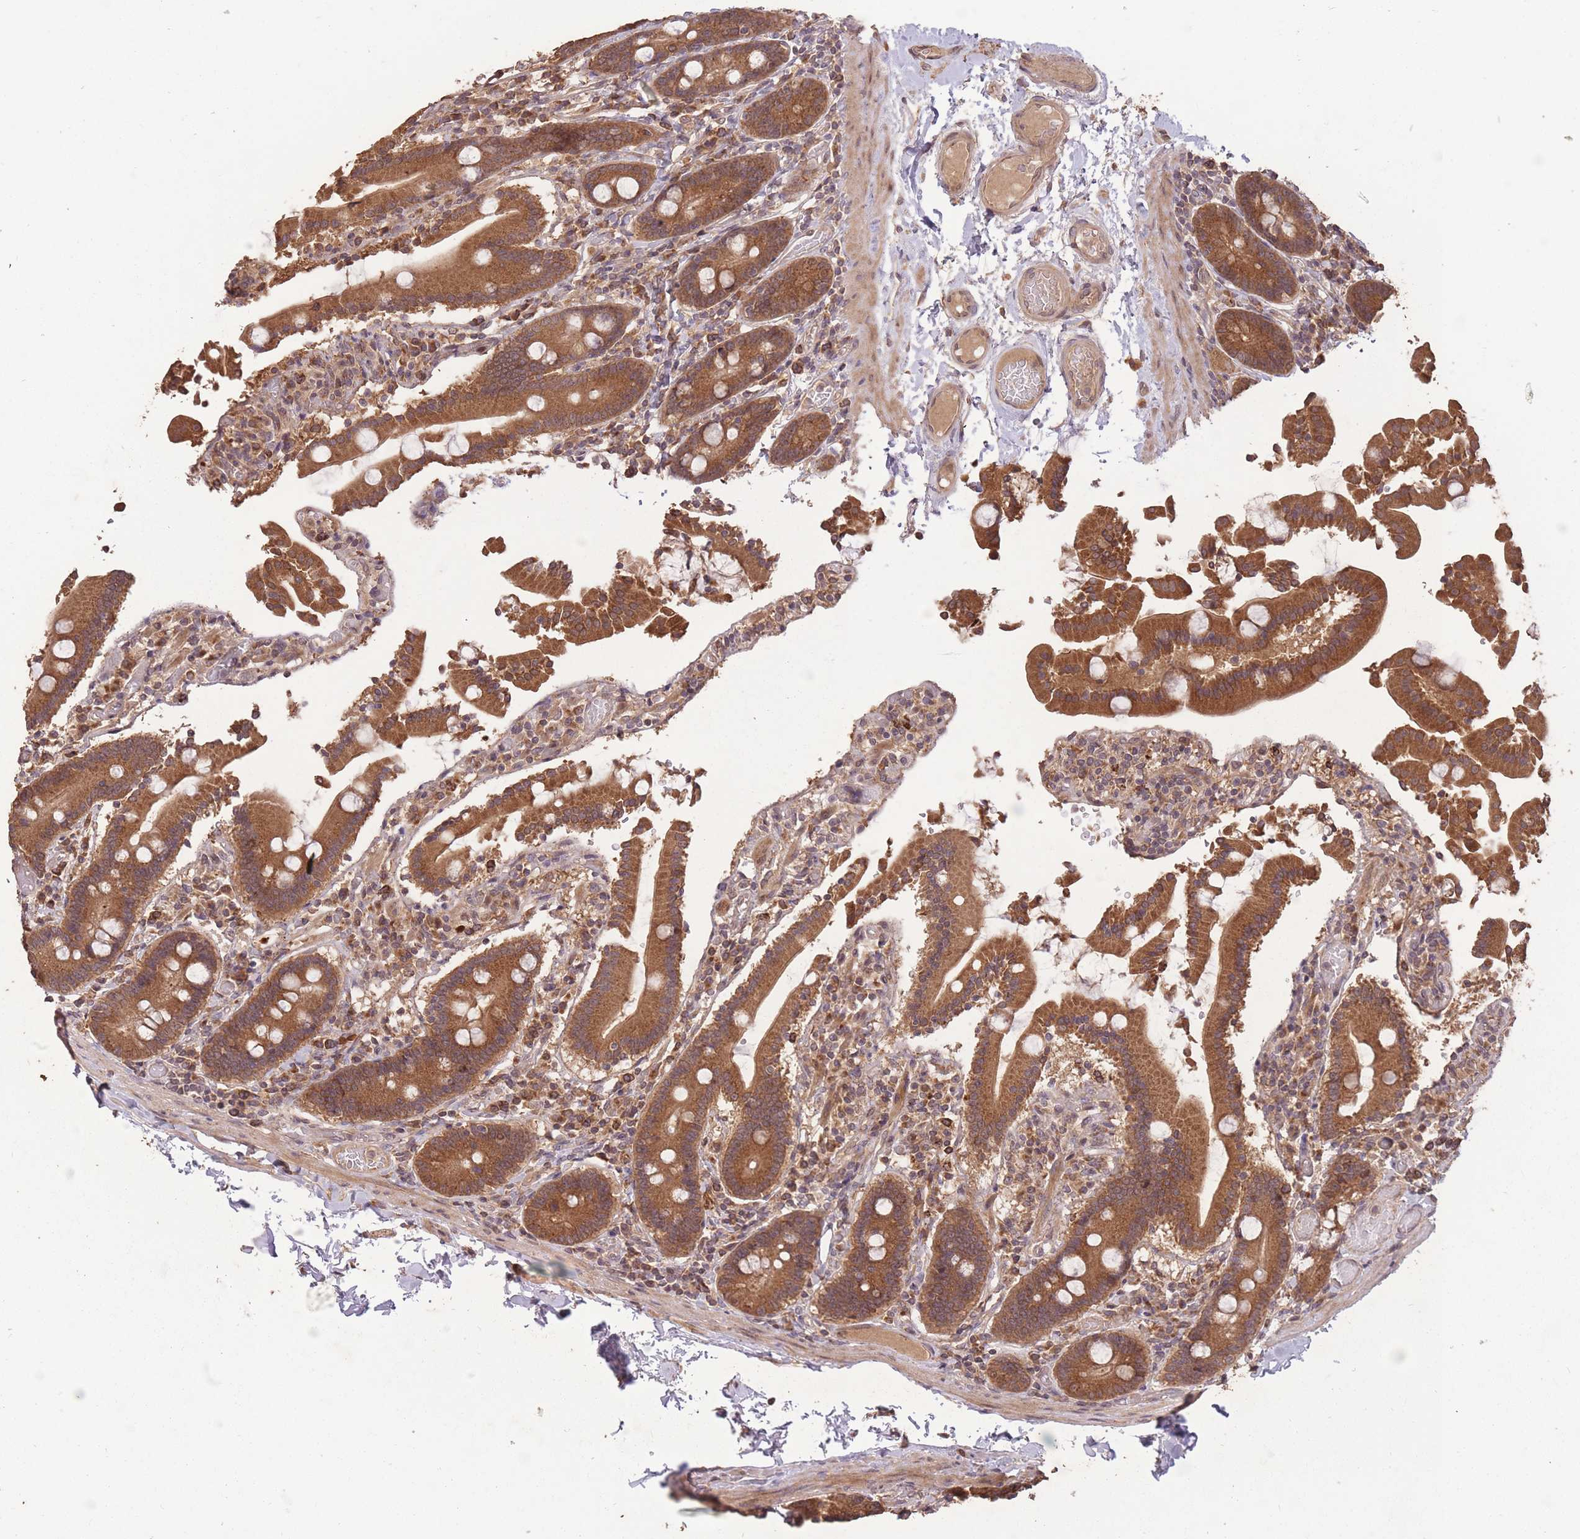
{"staining": {"intensity": "strong", "quantity": ">75%", "location": "cytoplasmic/membranous"}, "tissue": "duodenum", "cell_type": "Glandular cells", "image_type": "normal", "snomed": [{"axis": "morphology", "description": "Normal tissue, NOS"}, {"axis": "topography", "description": "Duodenum"}], "caption": "Brown immunohistochemical staining in benign duodenum displays strong cytoplasmic/membranous expression in approximately >75% of glandular cells.", "gene": "ERBB3", "patient": {"sex": "male", "age": 55}}